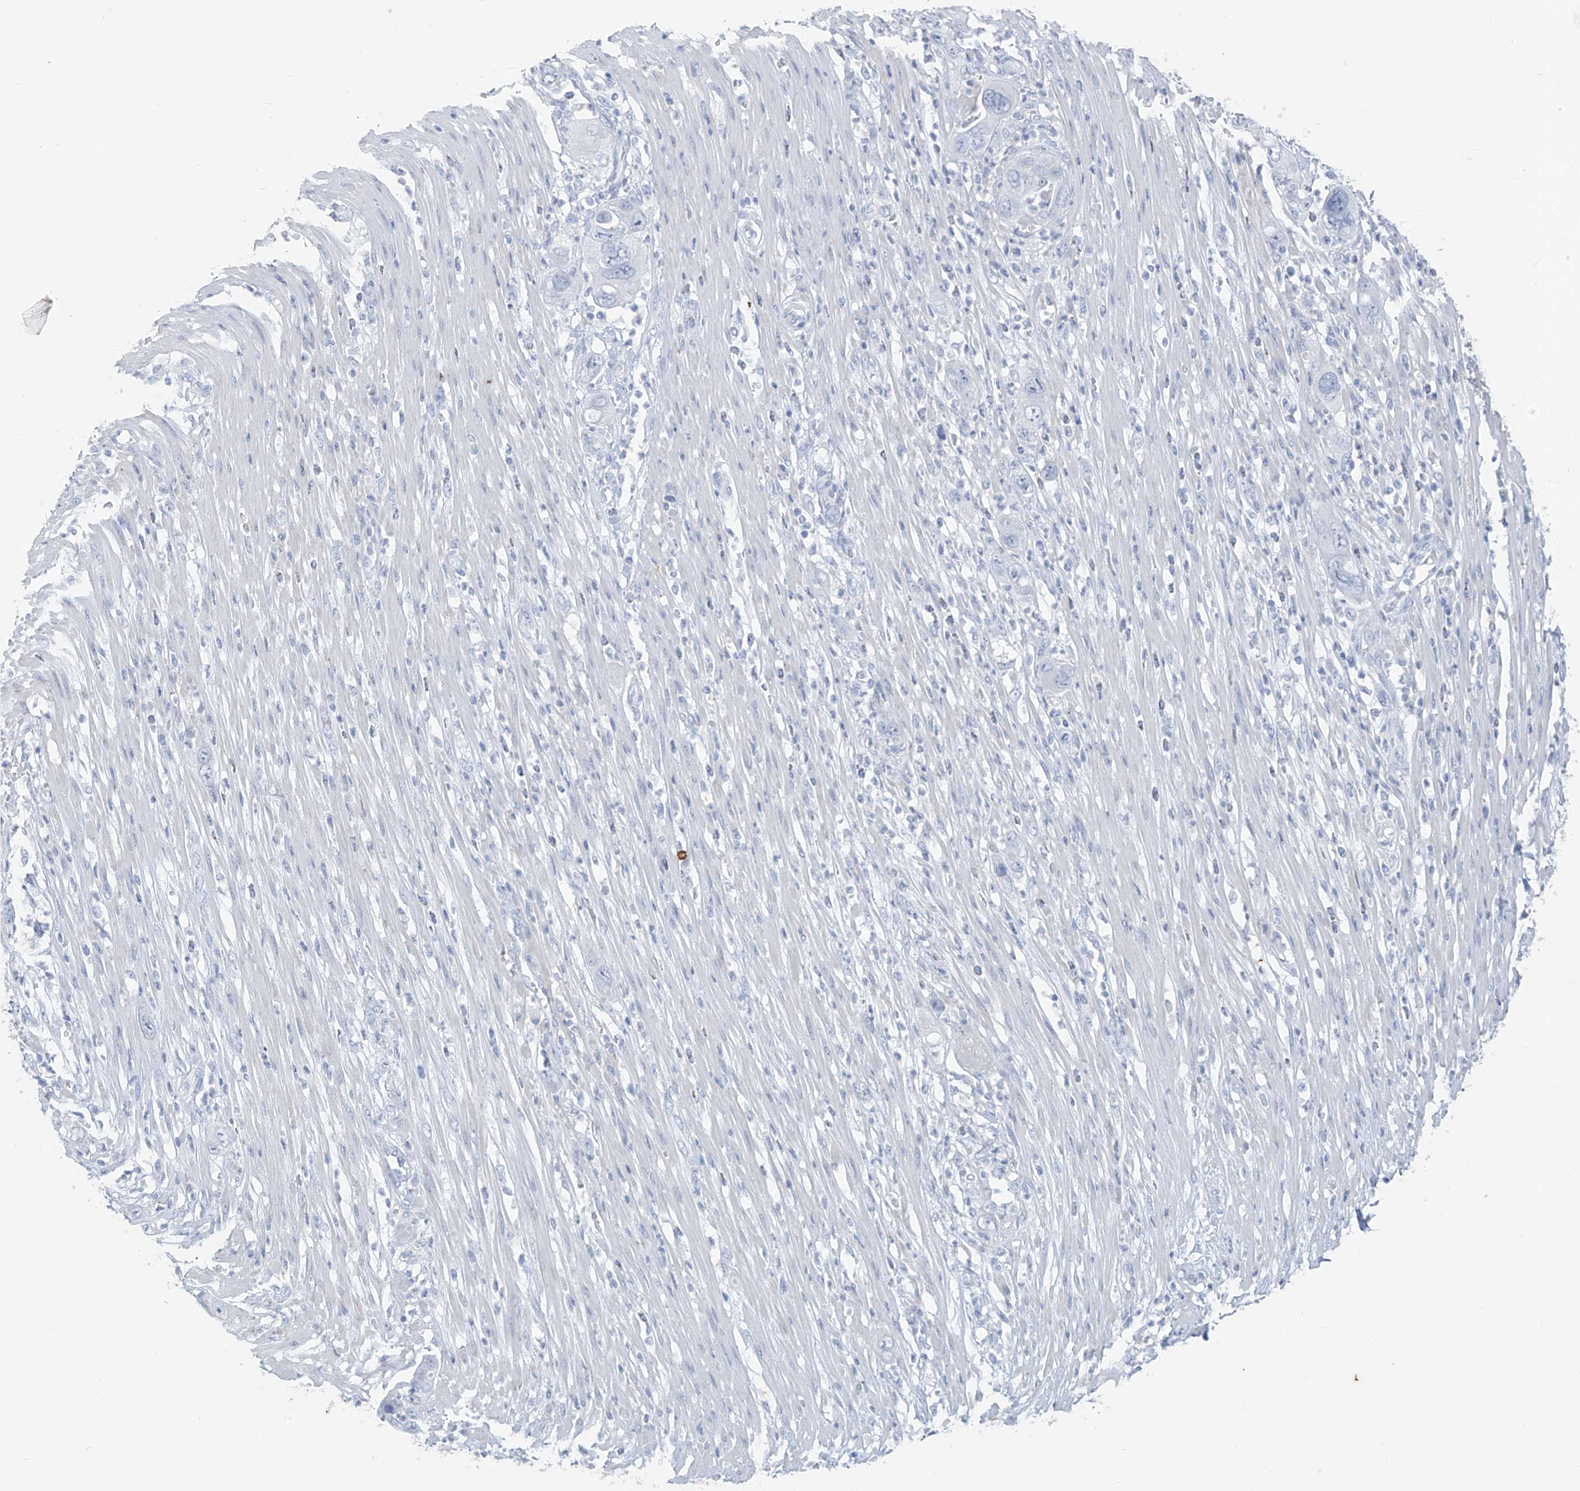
{"staining": {"intensity": "negative", "quantity": "none", "location": "none"}, "tissue": "pancreatic cancer", "cell_type": "Tumor cells", "image_type": "cancer", "snomed": [{"axis": "morphology", "description": "Adenocarcinoma, NOS"}, {"axis": "topography", "description": "Pancreas"}], "caption": "The histopathology image demonstrates no staining of tumor cells in pancreatic adenocarcinoma.", "gene": "CX3CR1", "patient": {"sex": "female", "age": 71}}